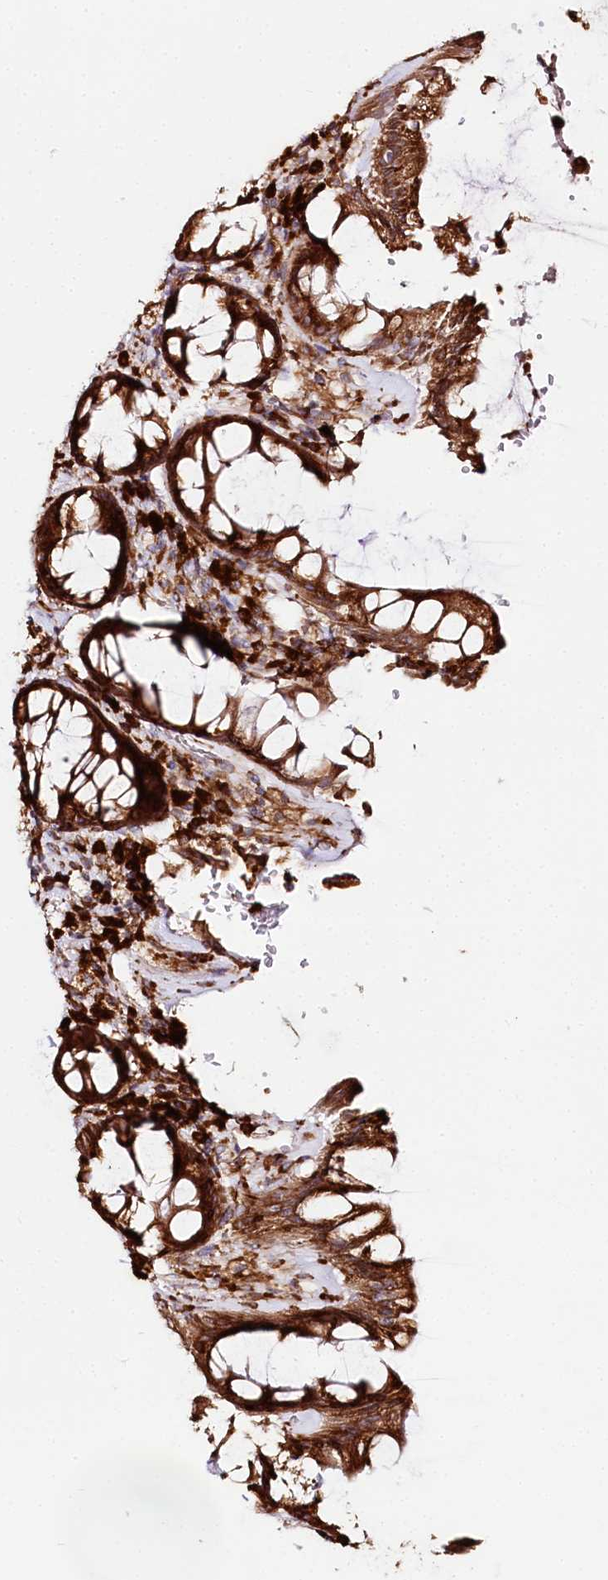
{"staining": {"intensity": "strong", "quantity": ">75%", "location": "cytoplasmic/membranous"}, "tissue": "rectum", "cell_type": "Glandular cells", "image_type": "normal", "snomed": [{"axis": "morphology", "description": "Normal tissue, NOS"}, {"axis": "topography", "description": "Rectum"}], "caption": "Rectum stained with IHC displays strong cytoplasmic/membranous positivity in approximately >75% of glandular cells. (brown staining indicates protein expression, while blue staining denotes nuclei).", "gene": "CNPY2", "patient": {"sex": "female", "age": 46}}